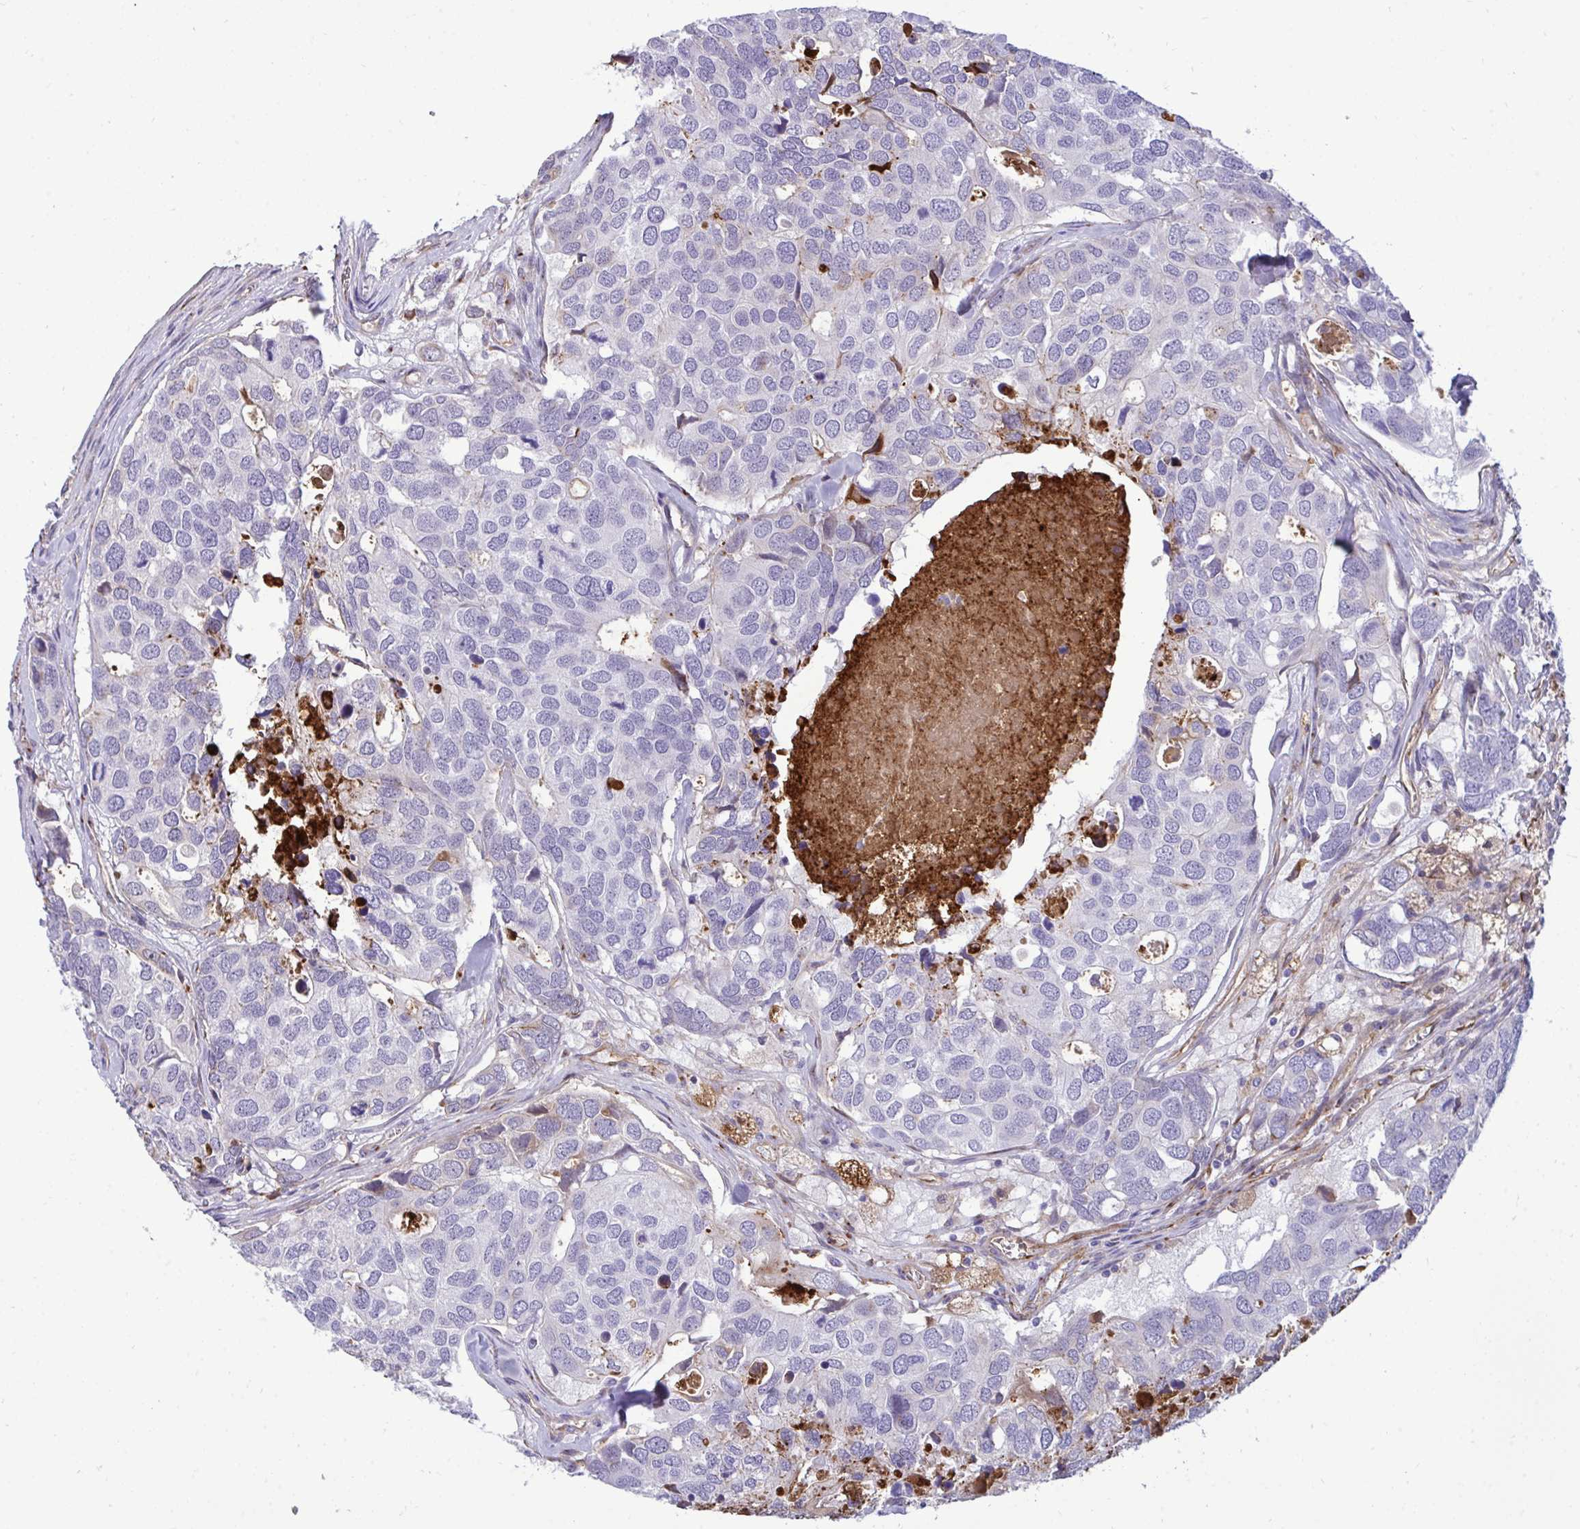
{"staining": {"intensity": "negative", "quantity": "none", "location": "none"}, "tissue": "breast cancer", "cell_type": "Tumor cells", "image_type": "cancer", "snomed": [{"axis": "morphology", "description": "Duct carcinoma"}, {"axis": "topography", "description": "Breast"}], "caption": "Immunohistochemical staining of human breast intraductal carcinoma demonstrates no significant expression in tumor cells.", "gene": "F2", "patient": {"sex": "female", "age": 83}}